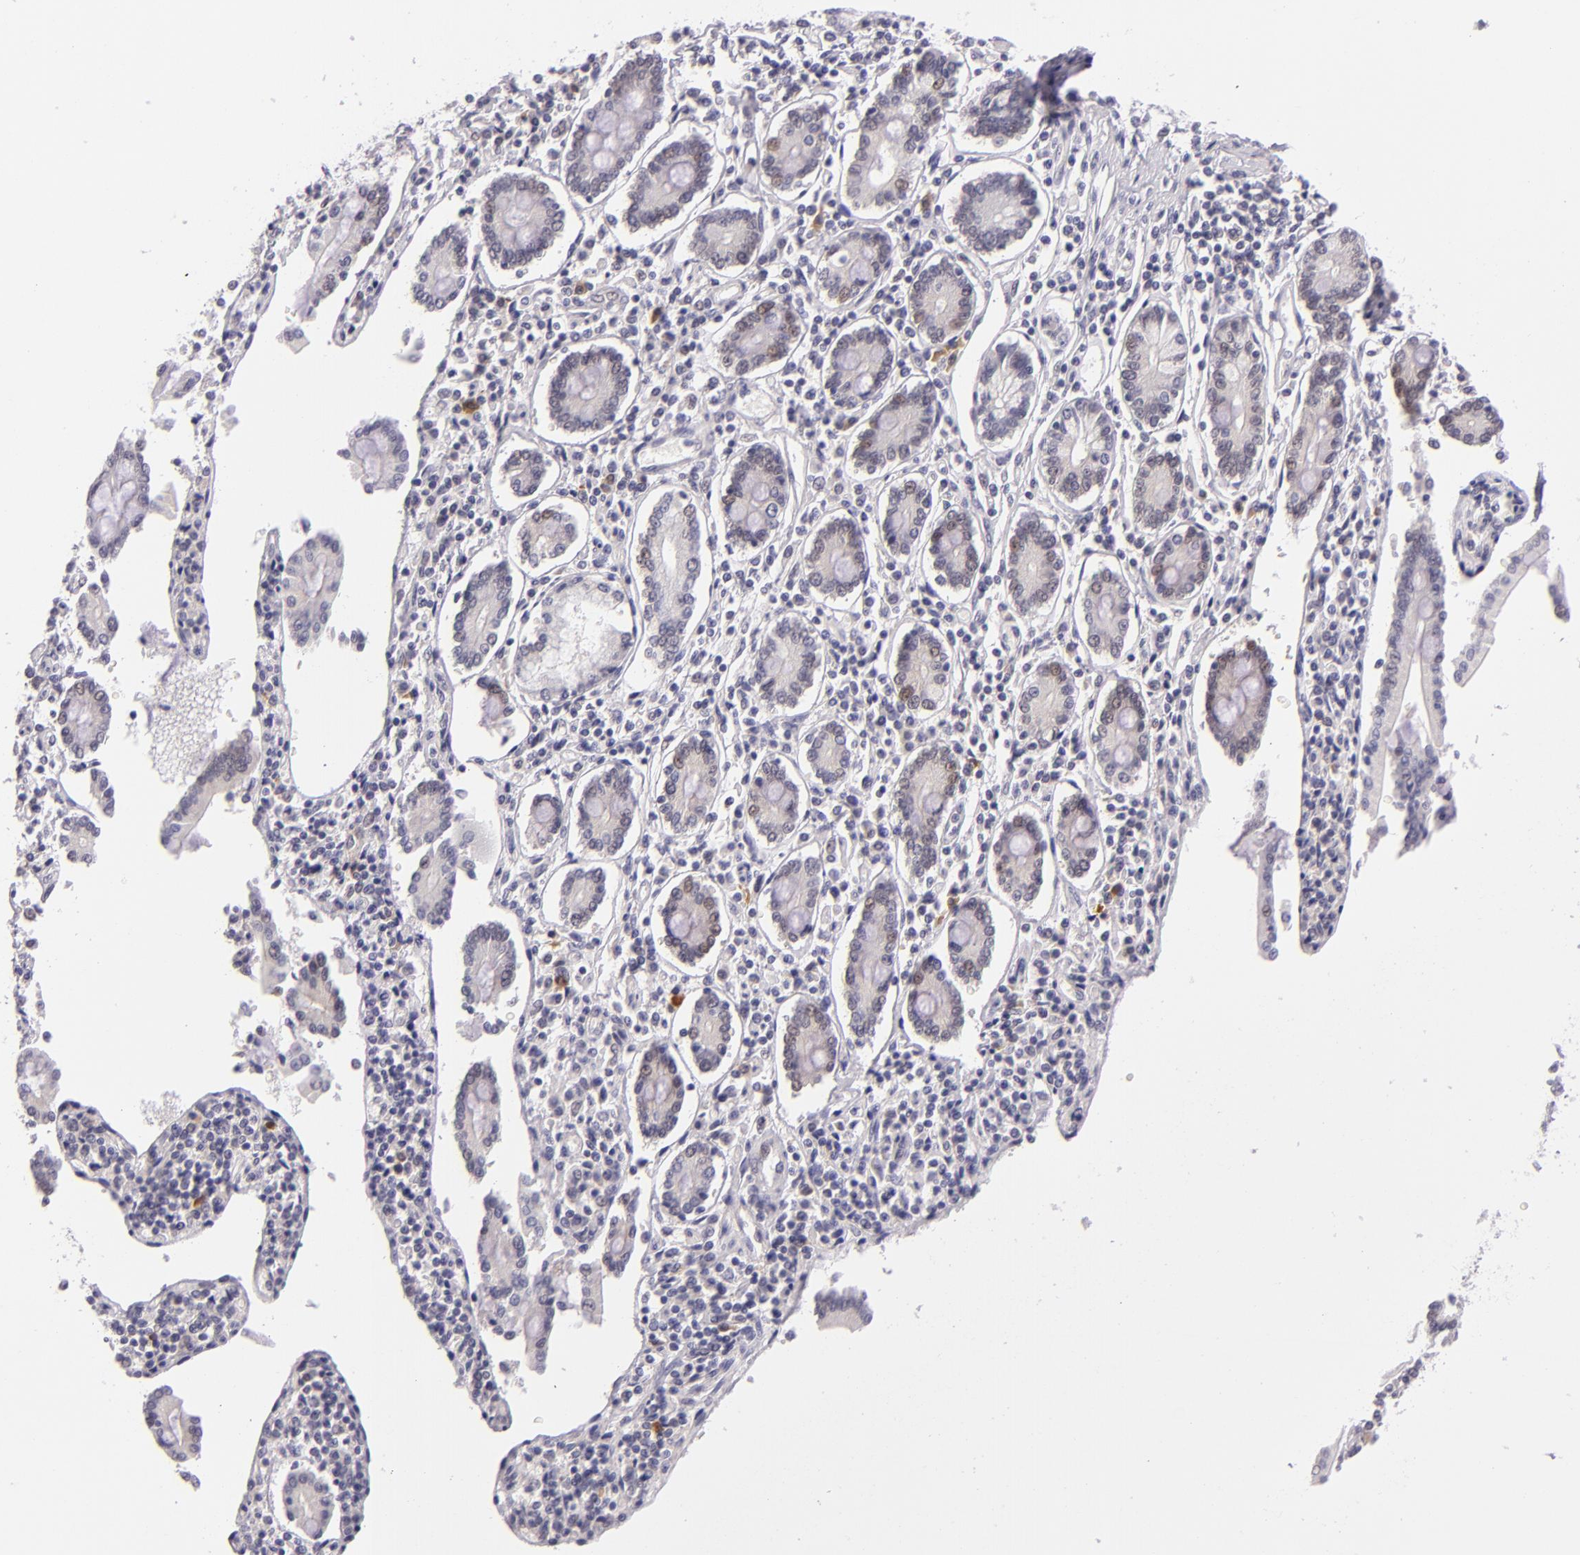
{"staining": {"intensity": "negative", "quantity": "none", "location": "none"}, "tissue": "pancreatic cancer", "cell_type": "Tumor cells", "image_type": "cancer", "snomed": [{"axis": "morphology", "description": "Adenocarcinoma, NOS"}, {"axis": "topography", "description": "Pancreas"}], "caption": "IHC image of neoplastic tissue: adenocarcinoma (pancreatic) stained with DAB shows no significant protein staining in tumor cells.", "gene": "CSE1L", "patient": {"sex": "female", "age": 57}}